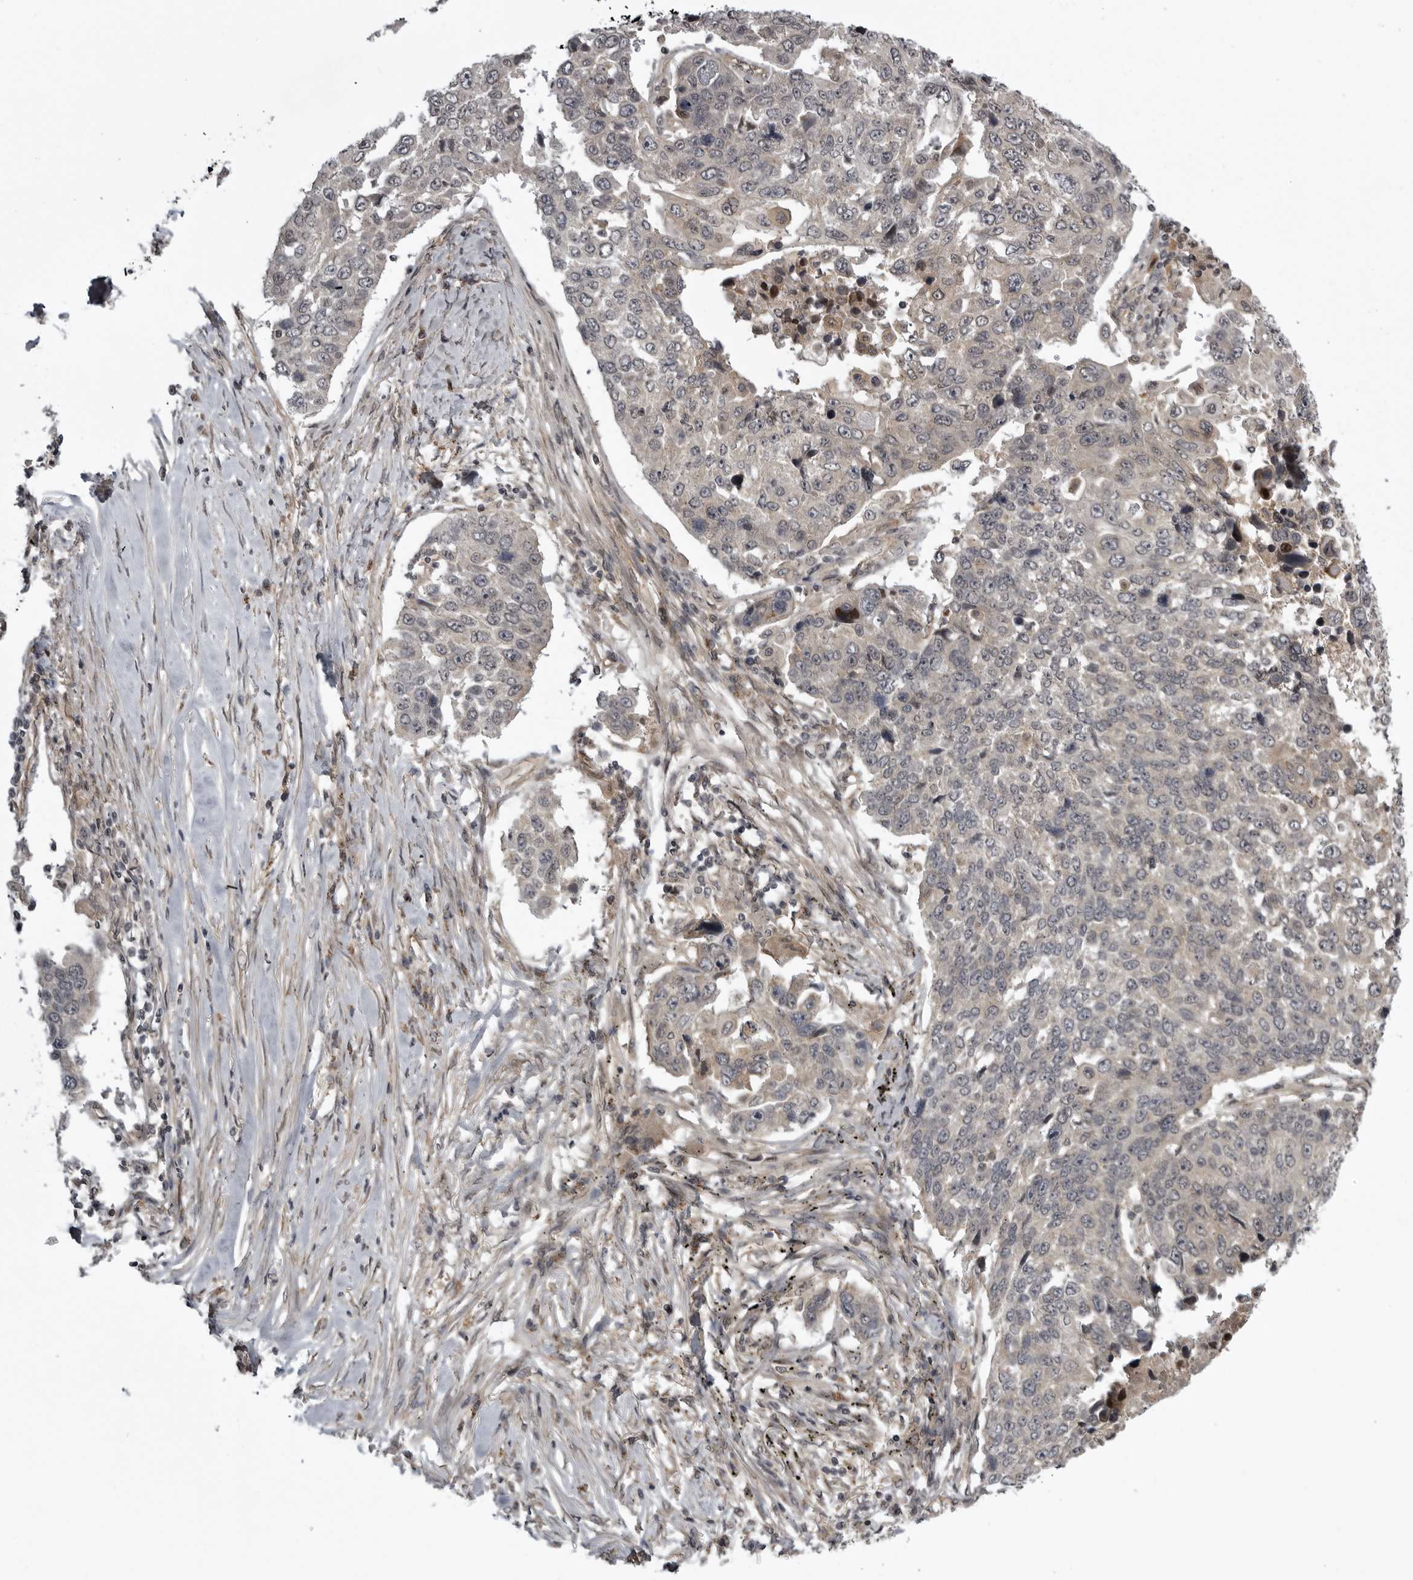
{"staining": {"intensity": "negative", "quantity": "none", "location": "none"}, "tissue": "lung cancer", "cell_type": "Tumor cells", "image_type": "cancer", "snomed": [{"axis": "morphology", "description": "Squamous cell carcinoma, NOS"}, {"axis": "topography", "description": "Lung"}], "caption": "This micrograph is of lung cancer stained with immunohistochemistry to label a protein in brown with the nuclei are counter-stained blue. There is no staining in tumor cells.", "gene": "SNX16", "patient": {"sex": "male", "age": 66}}